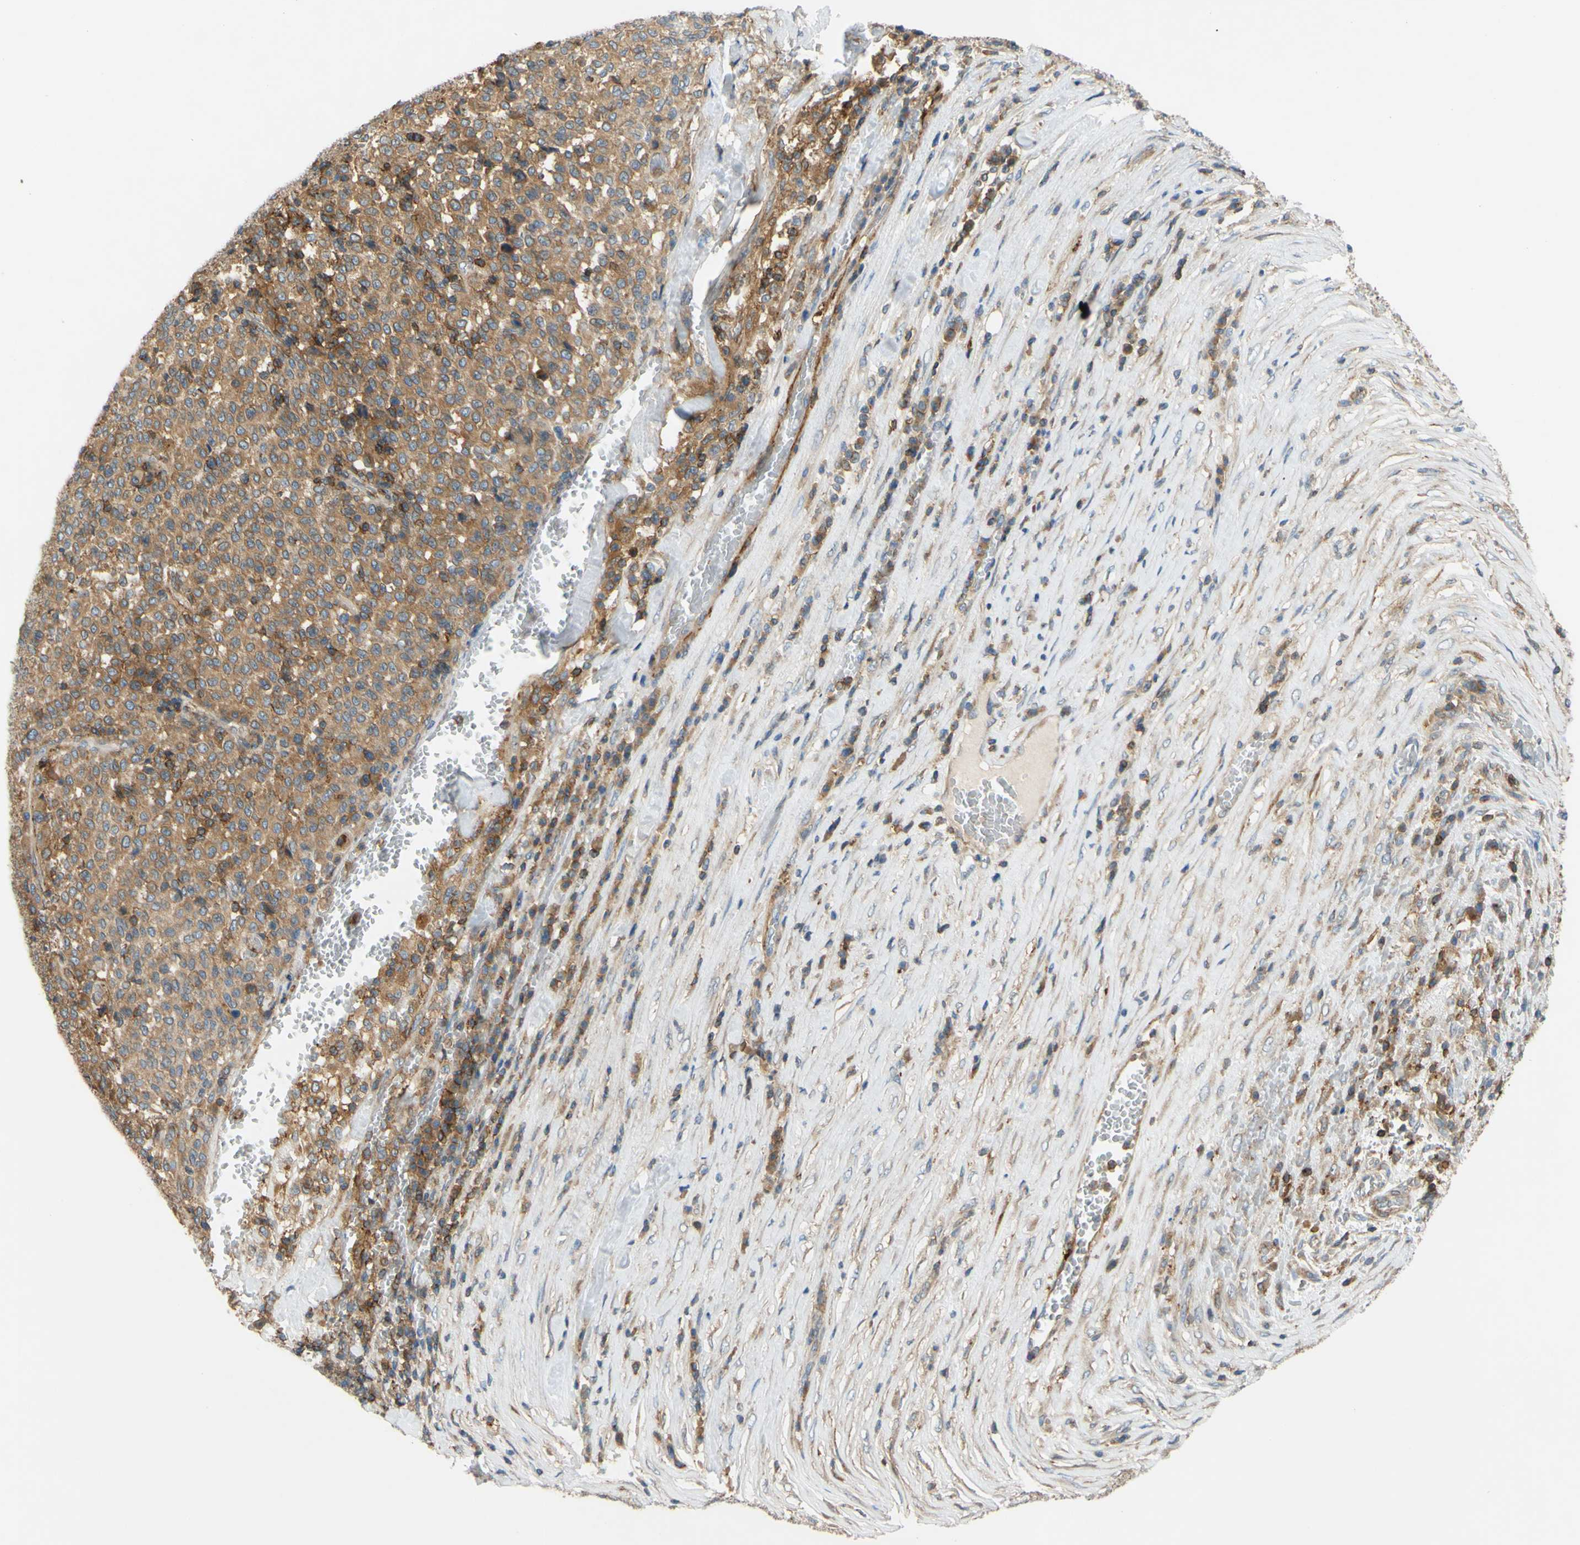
{"staining": {"intensity": "moderate", "quantity": ">75%", "location": "cytoplasmic/membranous"}, "tissue": "melanoma", "cell_type": "Tumor cells", "image_type": "cancer", "snomed": [{"axis": "morphology", "description": "Malignant melanoma, Metastatic site"}, {"axis": "topography", "description": "Pancreas"}], "caption": "Immunohistochemical staining of human malignant melanoma (metastatic site) exhibits moderate cytoplasmic/membranous protein expression in approximately >75% of tumor cells.", "gene": "POR", "patient": {"sex": "female", "age": 30}}